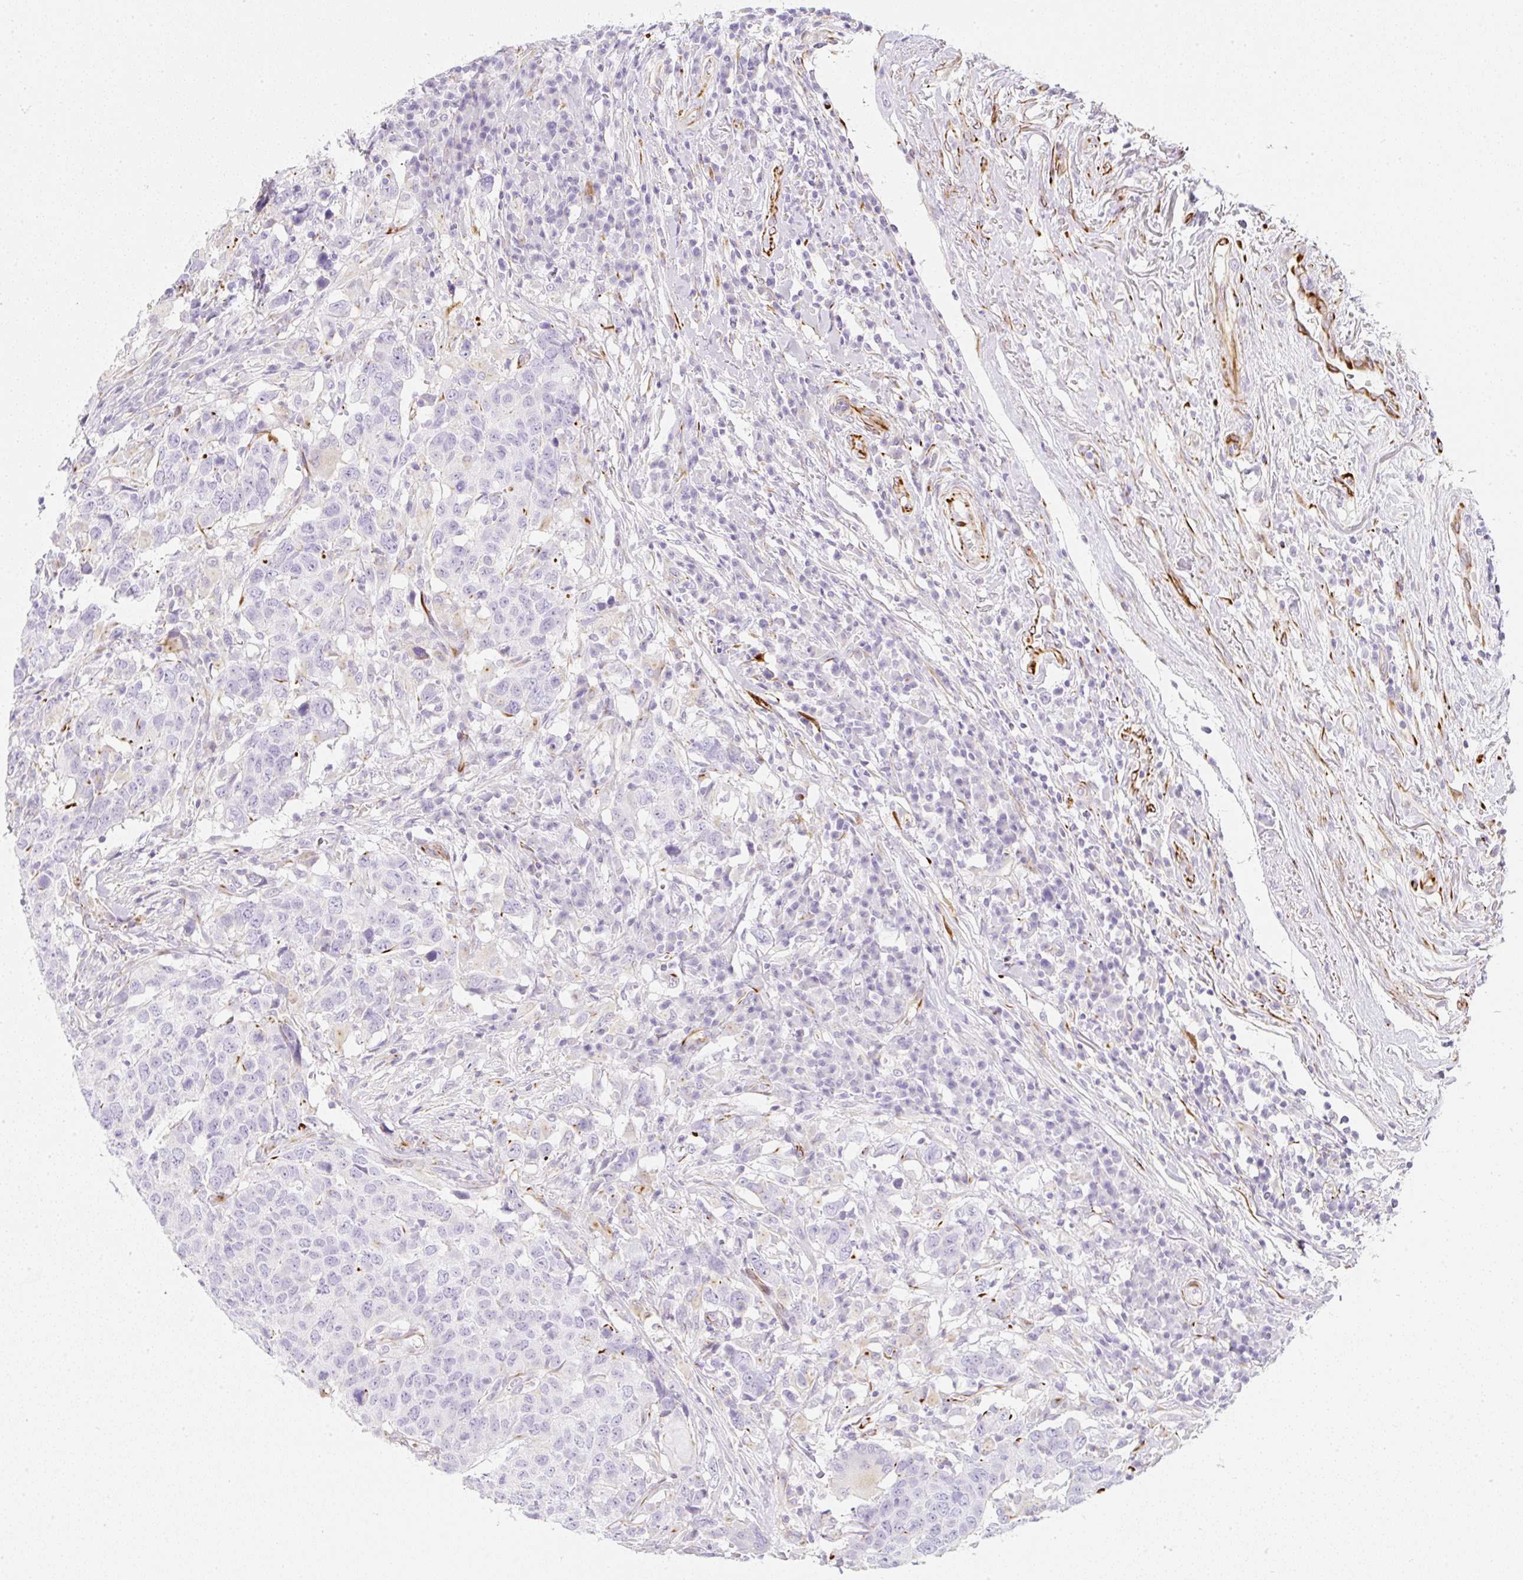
{"staining": {"intensity": "negative", "quantity": "none", "location": "none"}, "tissue": "head and neck cancer", "cell_type": "Tumor cells", "image_type": "cancer", "snomed": [{"axis": "morphology", "description": "Normal tissue, NOS"}, {"axis": "morphology", "description": "Squamous cell carcinoma, NOS"}, {"axis": "topography", "description": "Skeletal muscle"}, {"axis": "topography", "description": "Vascular tissue"}, {"axis": "topography", "description": "Peripheral nerve tissue"}, {"axis": "topography", "description": "Head-Neck"}], "caption": "Image shows no protein expression in tumor cells of head and neck cancer tissue.", "gene": "ZNF689", "patient": {"sex": "male", "age": 66}}